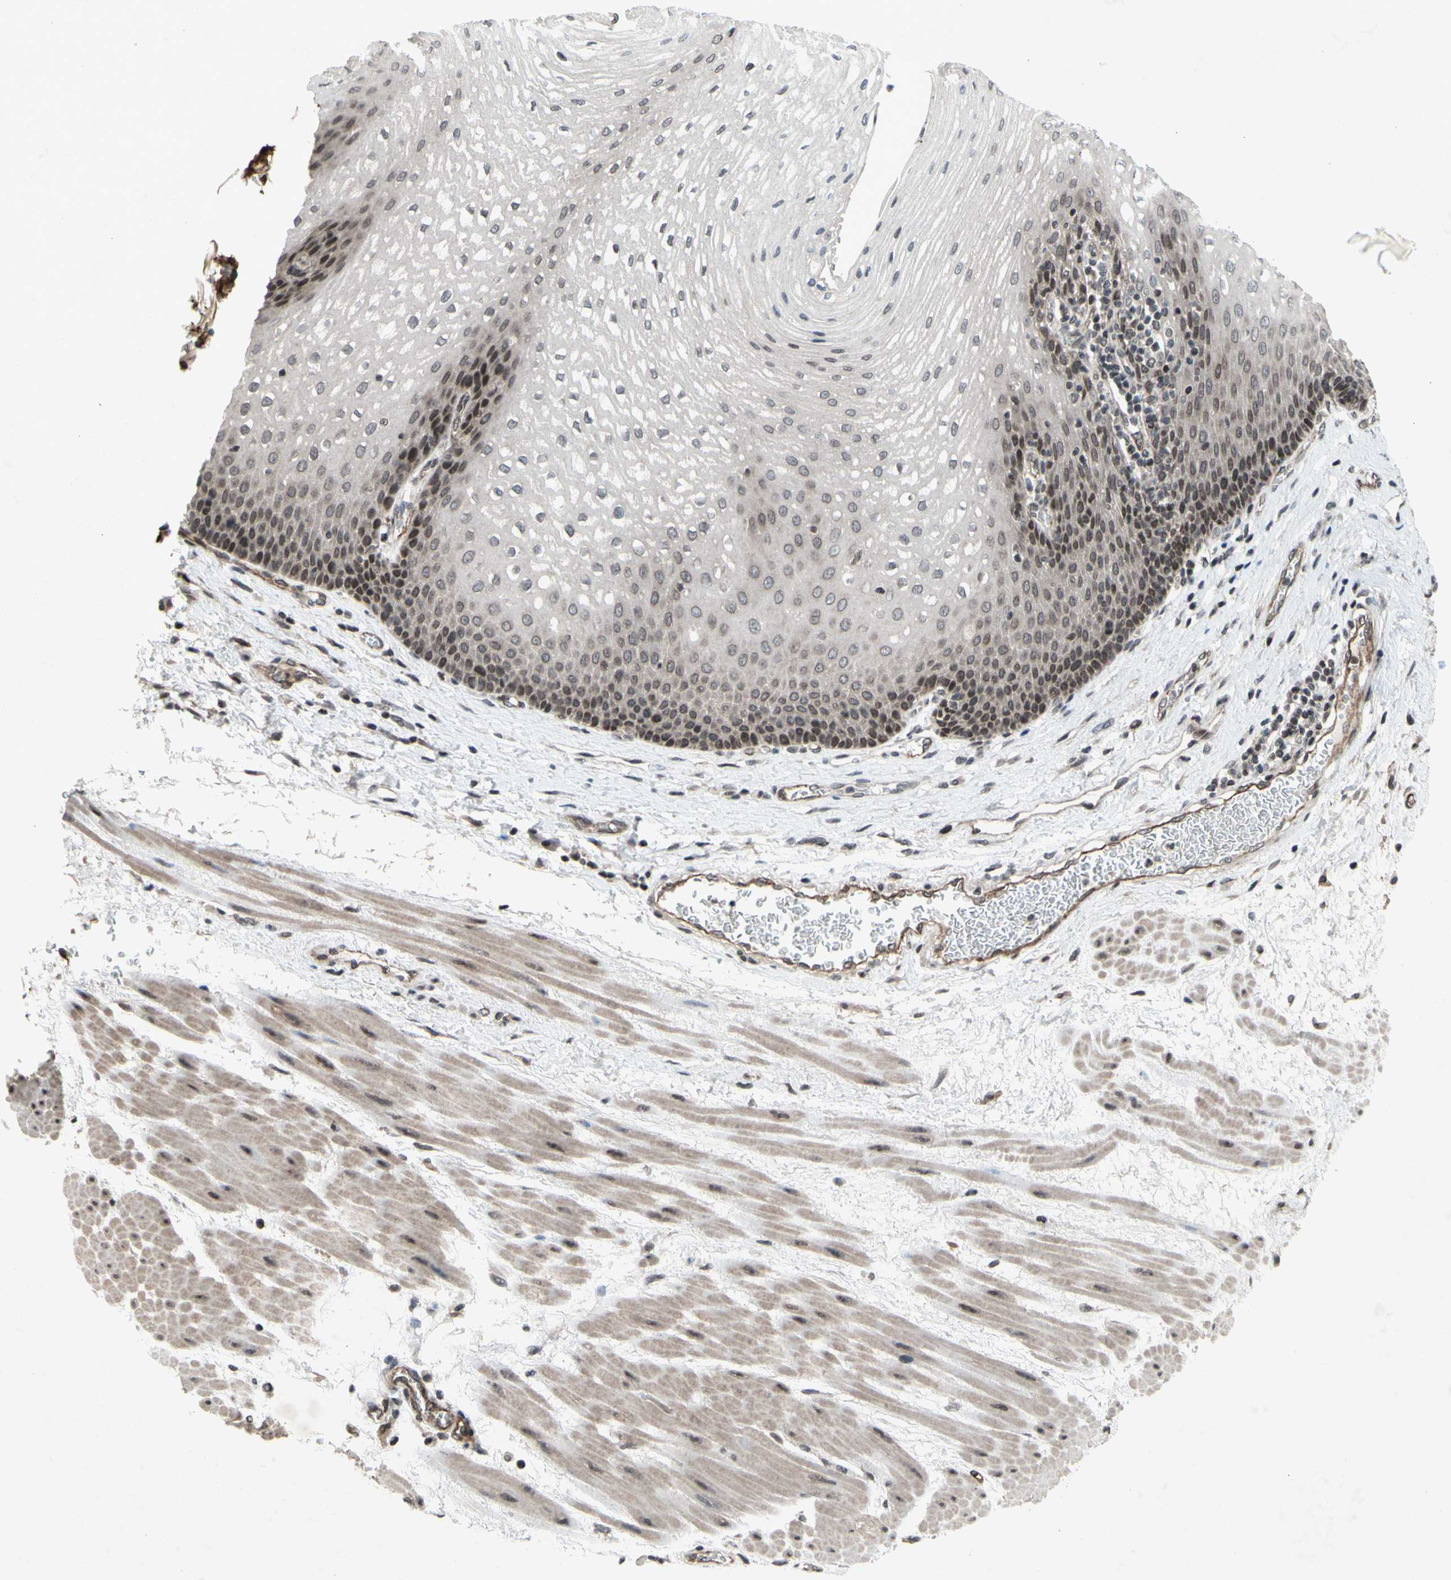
{"staining": {"intensity": "moderate", "quantity": "<25%", "location": "cytoplasmic/membranous,nuclear"}, "tissue": "esophagus", "cell_type": "Squamous epithelial cells", "image_type": "normal", "snomed": [{"axis": "morphology", "description": "Normal tissue, NOS"}, {"axis": "topography", "description": "Esophagus"}], "caption": "Immunohistochemical staining of unremarkable esophagus reveals low levels of moderate cytoplasmic/membranous,nuclear staining in about <25% of squamous epithelial cells.", "gene": "XPO1", "patient": {"sex": "male", "age": 48}}